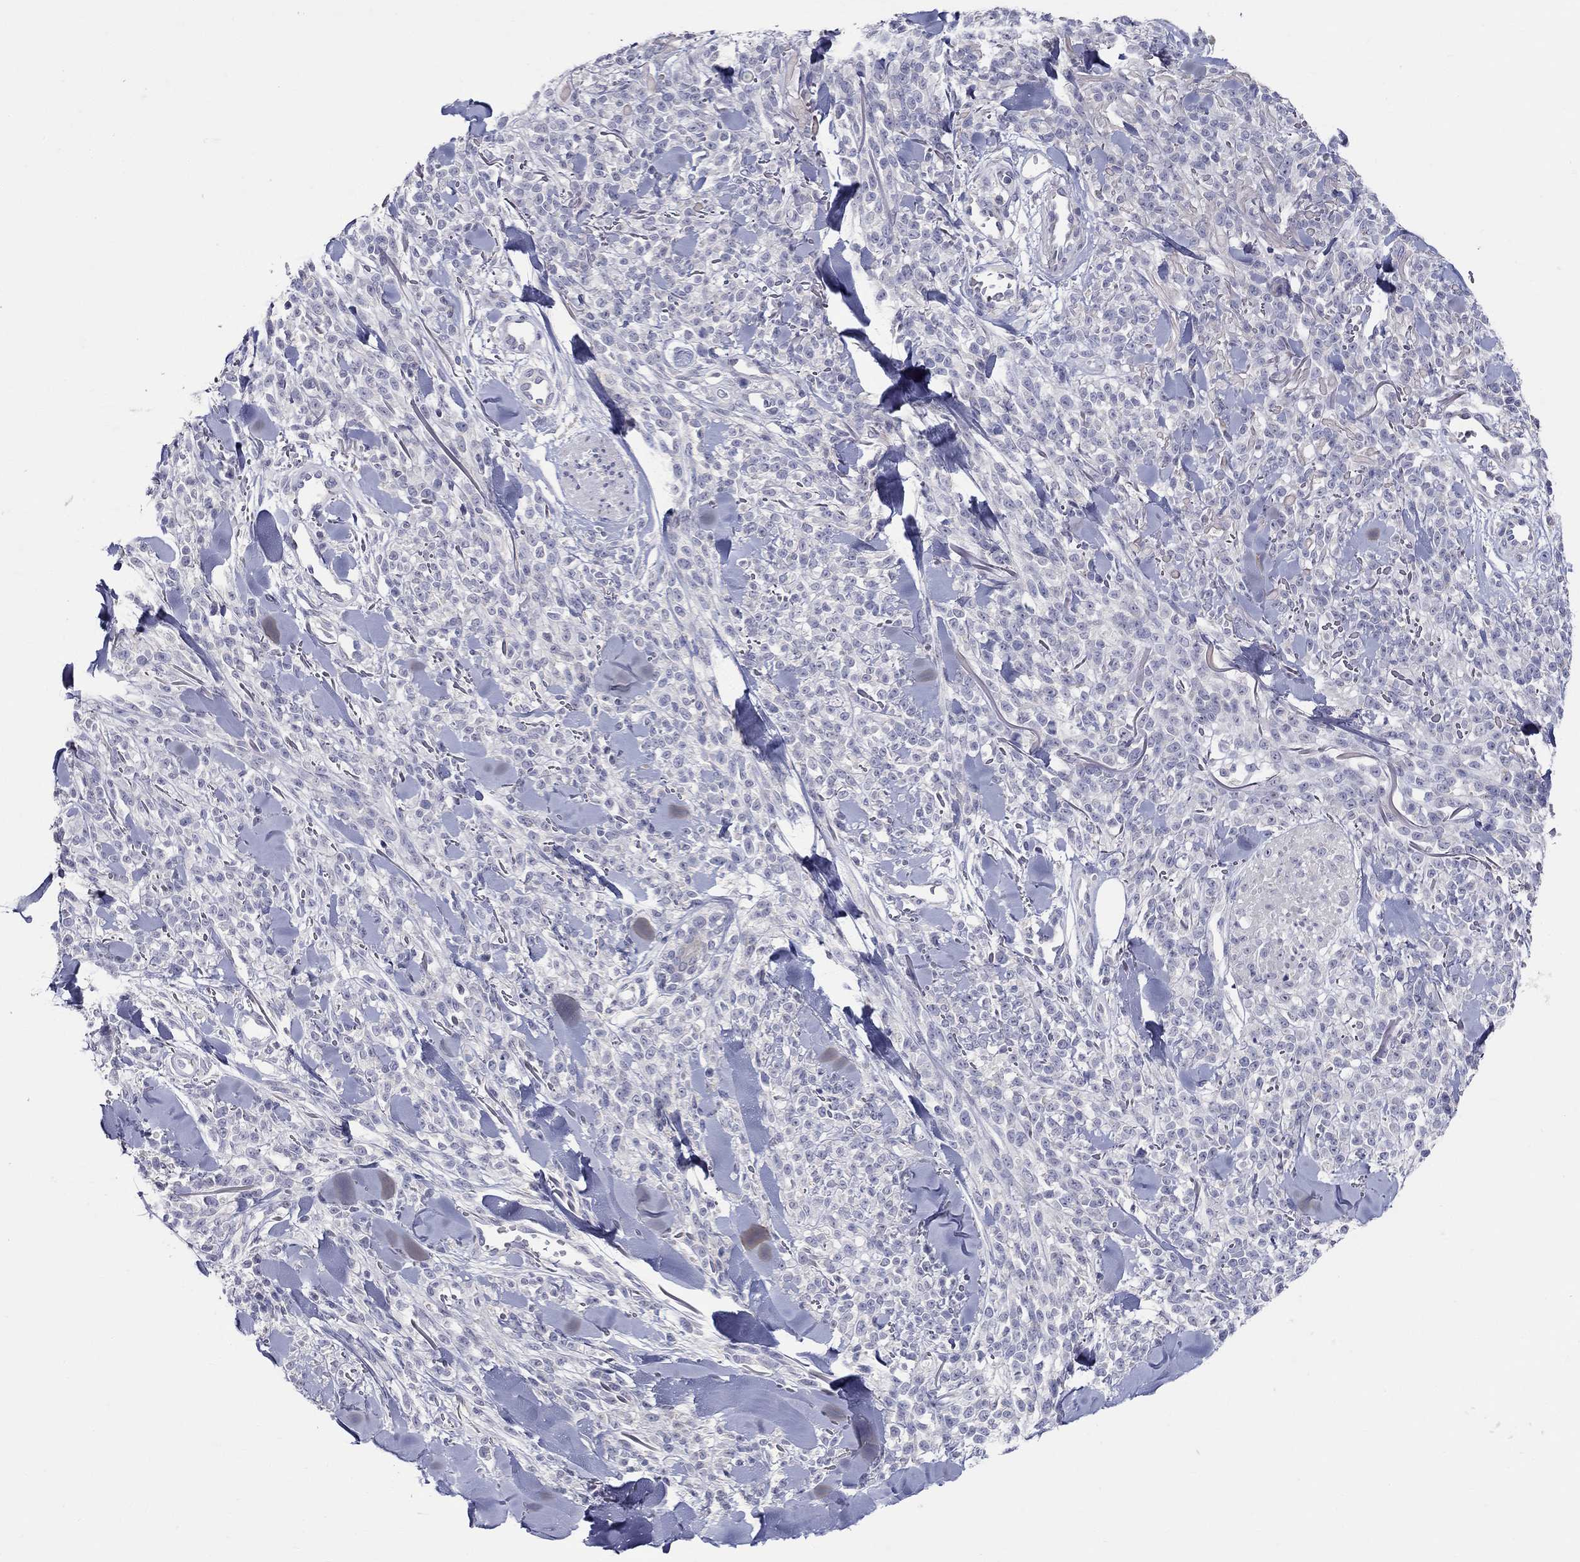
{"staining": {"intensity": "negative", "quantity": "none", "location": "none"}, "tissue": "melanoma", "cell_type": "Tumor cells", "image_type": "cancer", "snomed": [{"axis": "morphology", "description": "Malignant melanoma, NOS"}, {"axis": "topography", "description": "Skin"}, {"axis": "topography", "description": "Skin of trunk"}], "caption": "High power microscopy image of an IHC image of malignant melanoma, revealing no significant positivity in tumor cells.", "gene": "HMX2", "patient": {"sex": "male", "age": 74}}